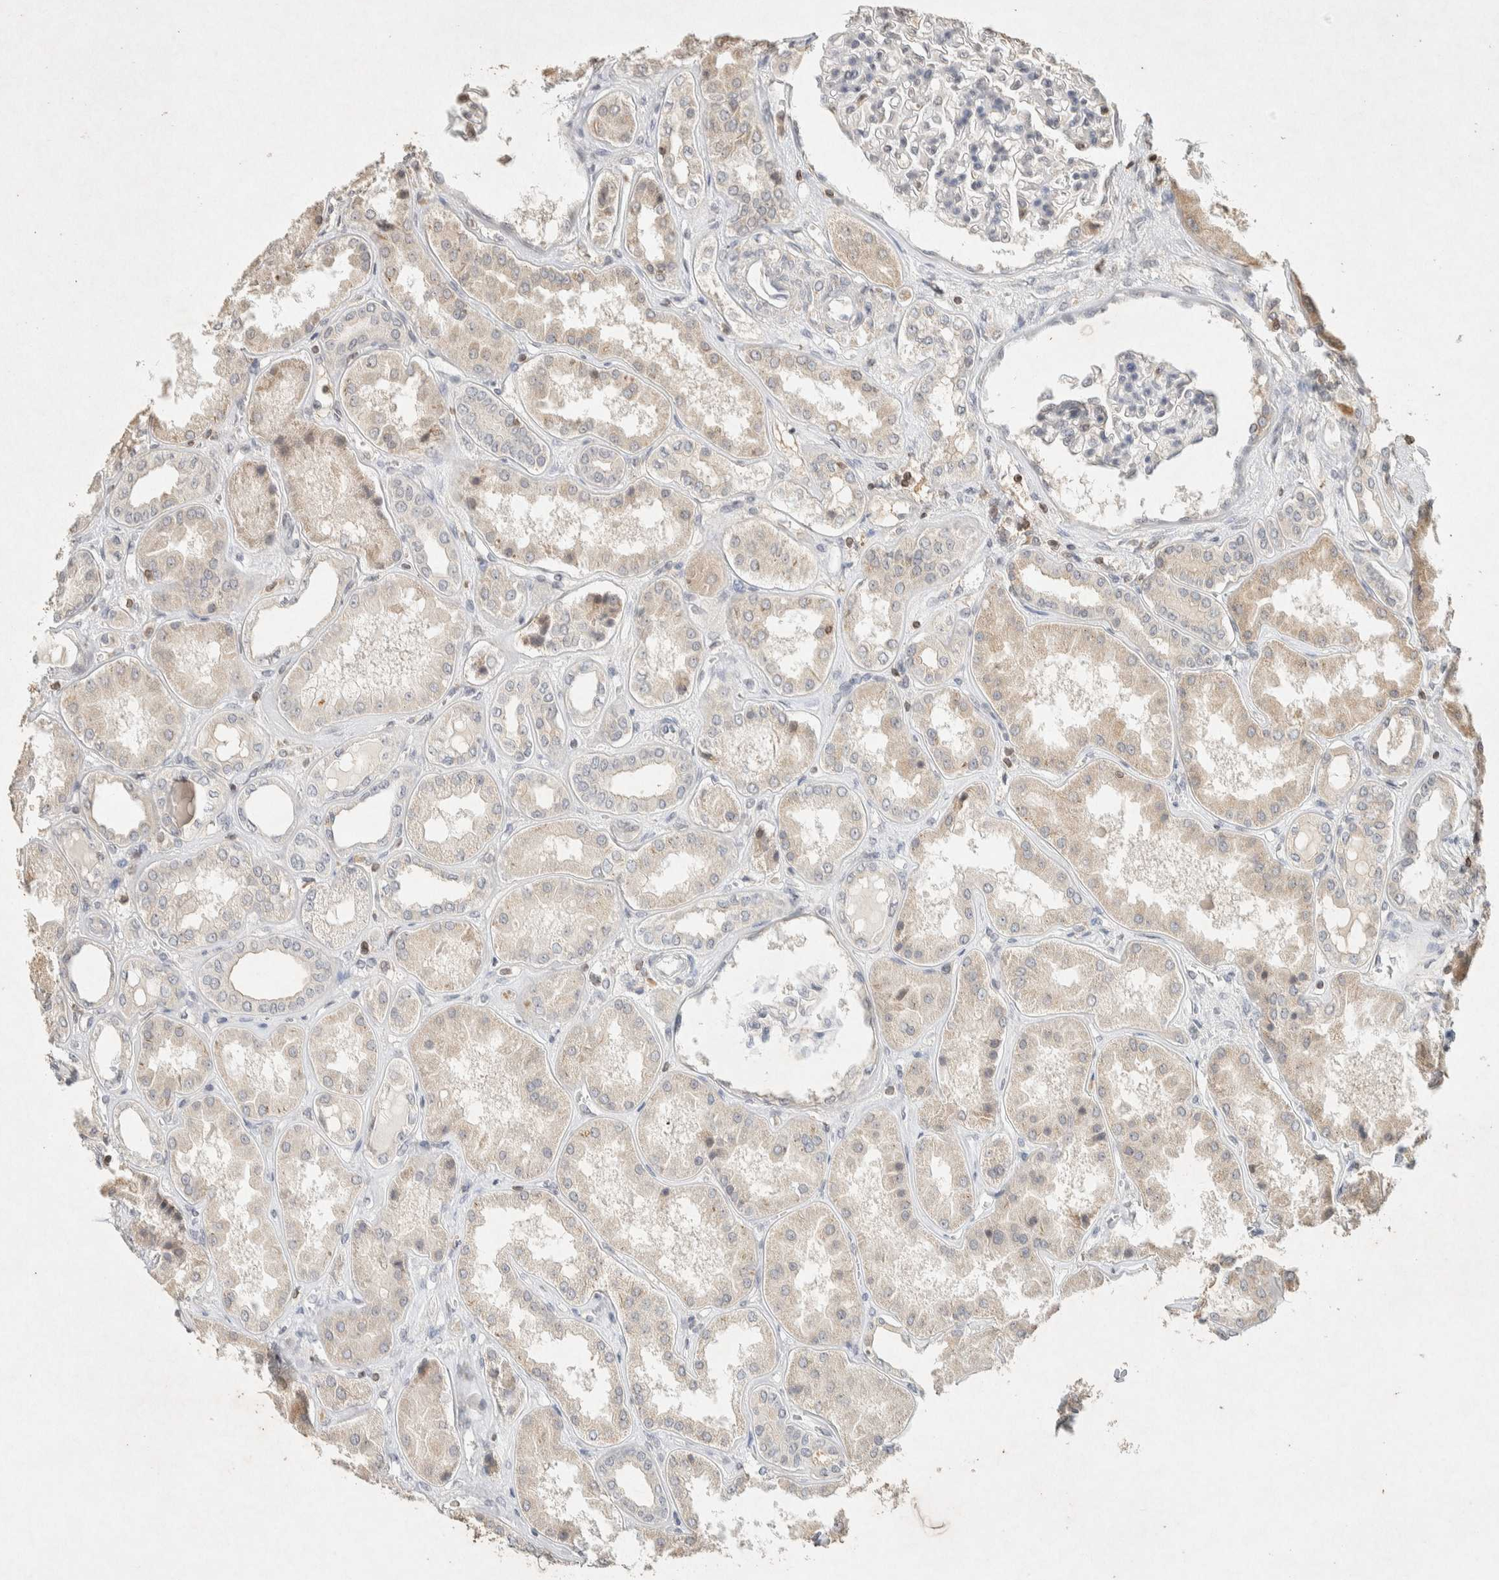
{"staining": {"intensity": "negative", "quantity": "none", "location": "none"}, "tissue": "kidney", "cell_type": "Cells in glomeruli", "image_type": "normal", "snomed": [{"axis": "morphology", "description": "Normal tissue, NOS"}, {"axis": "topography", "description": "Kidney"}], "caption": "A high-resolution photomicrograph shows immunohistochemistry (IHC) staining of normal kidney, which demonstrates no significant staining in cells in glomeruli.", "gene": "RAC2", "patient": {"sex": "female", "age": 56}}